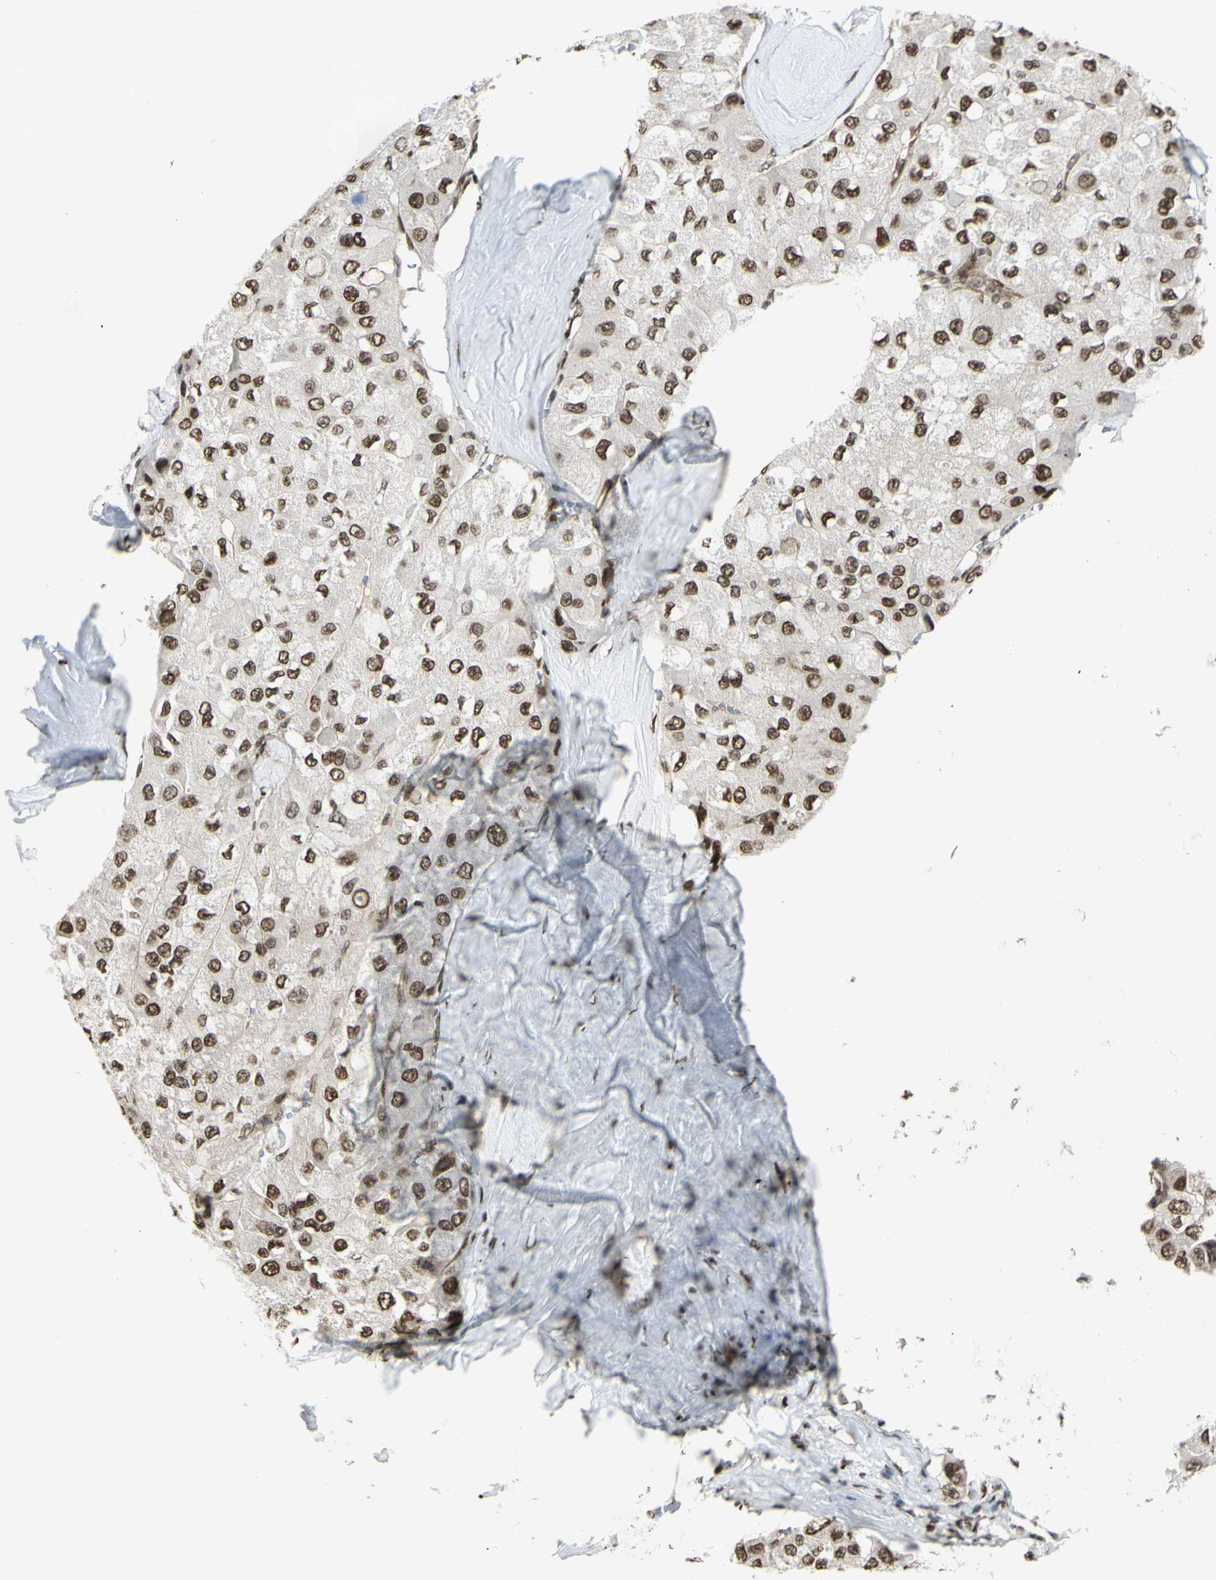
{"staining": {"intensity": "moderate", "quantity": ">75%", "location": "nuclear"}, "tissue": "liver cancer", "cell_type": "Tumor cells", "image_type": "cancer", "snomed": [{"axis": "morphology", "description": "Carcinoma, Hepatocellular, NOS"}, {"axis": "topography", "description": "Liver"}], "caption": "Liver cancer (hepatocellular carcinoma) tissue reveals moderate nuclear expression in approximately >75% of tumor cells, visualized by immunohistochemistry.", "gene": "ZMYM6", "patient": {"sex": "male", "age": 80}}